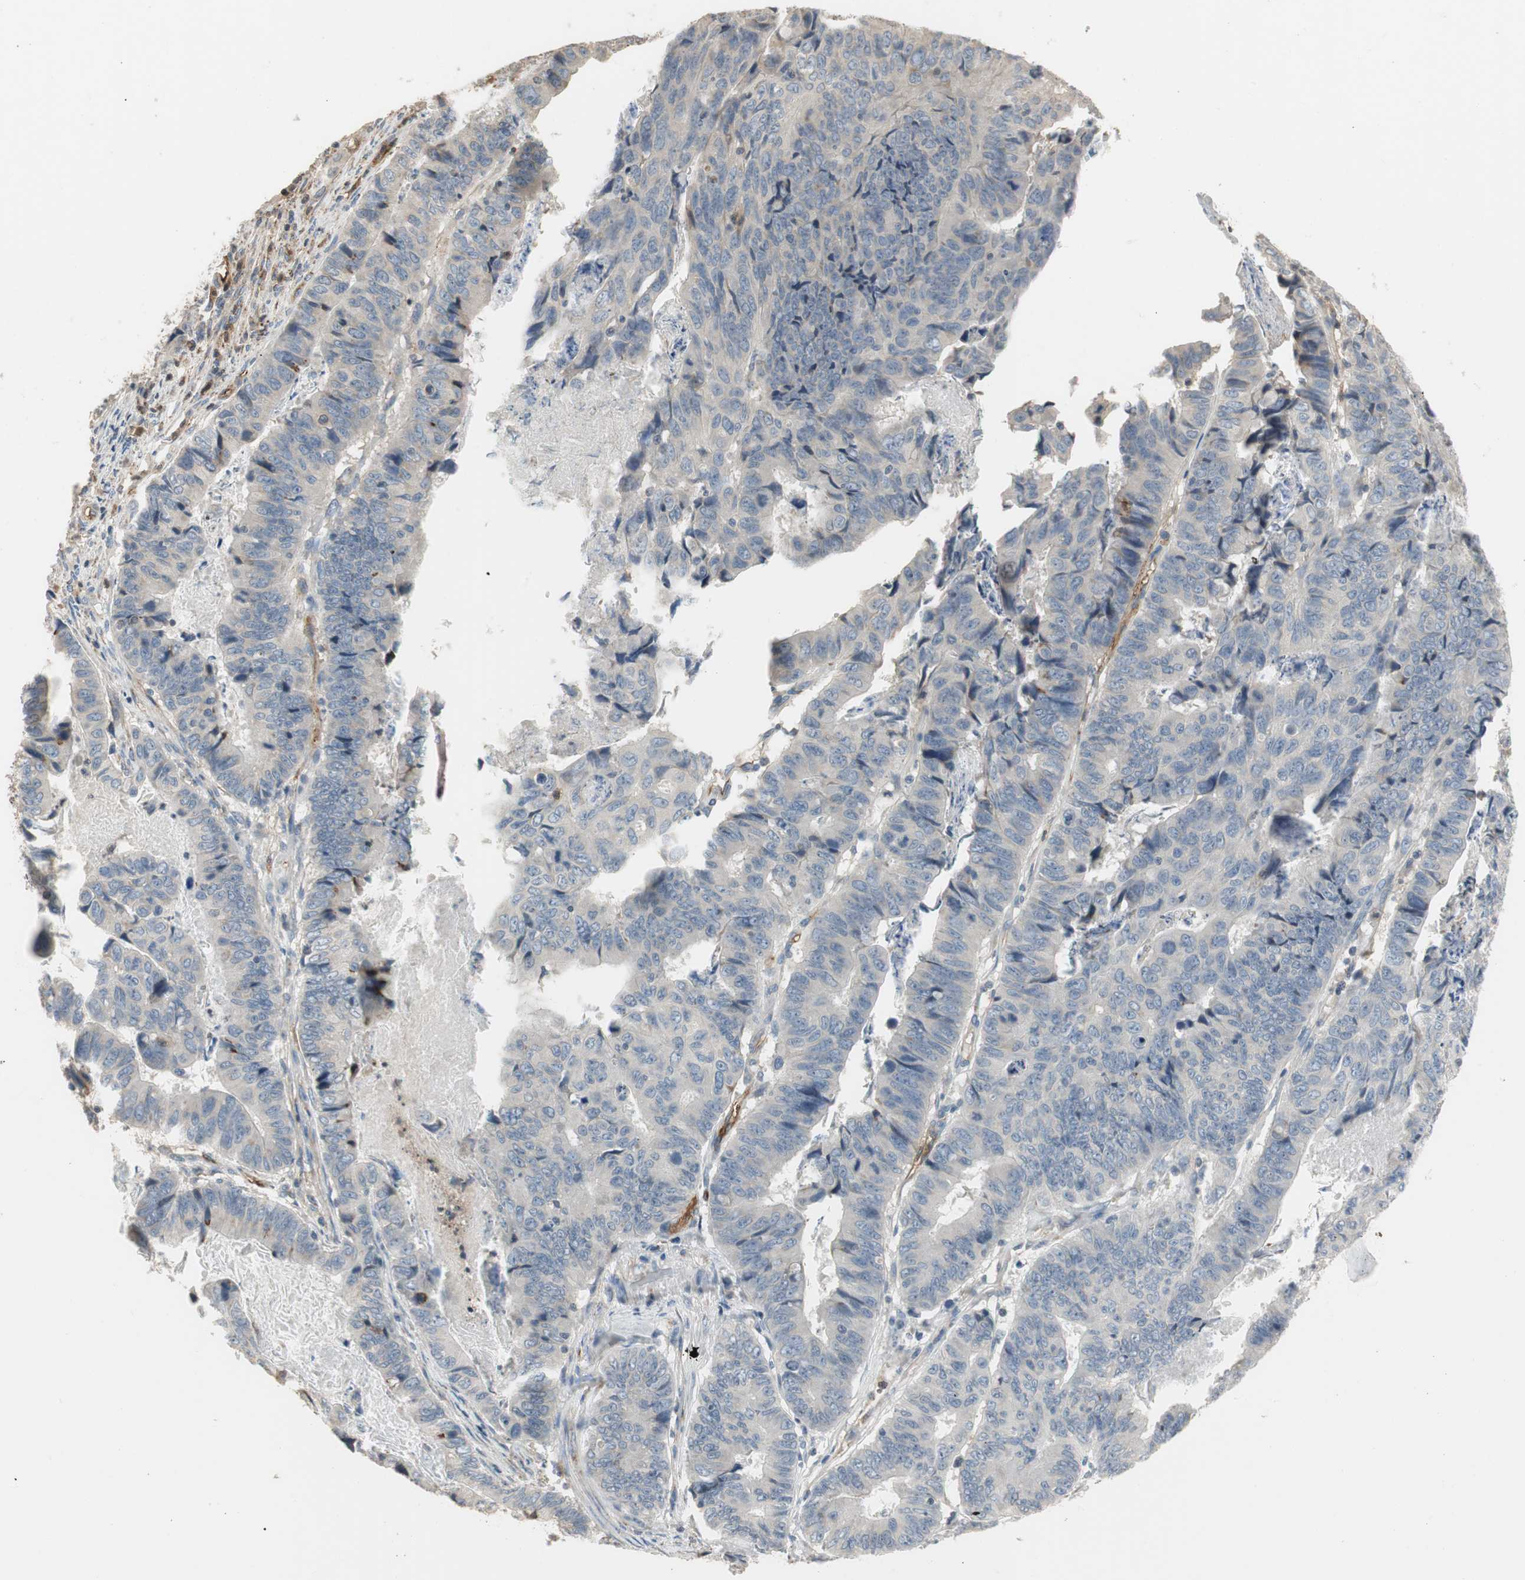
{"staining": {"intensity": "negative", "quantity": "none", "location": "none"}, "tissue": "stomach cancer", "cell_type": "Tumor cells", "image_type": "cancer", "snomed": [{"axis": "morphology", "description": "Adenocarcinoma, NOS"}, {"axis": "topography", "description": "Stomach, lower"}], "caption": "An IHC micrograph of stomach cancer is shown. There is no staining in tumor cells of stomach cancer.", "gene": "ALPL", "patient": {"sex": "male", "age": 77}}